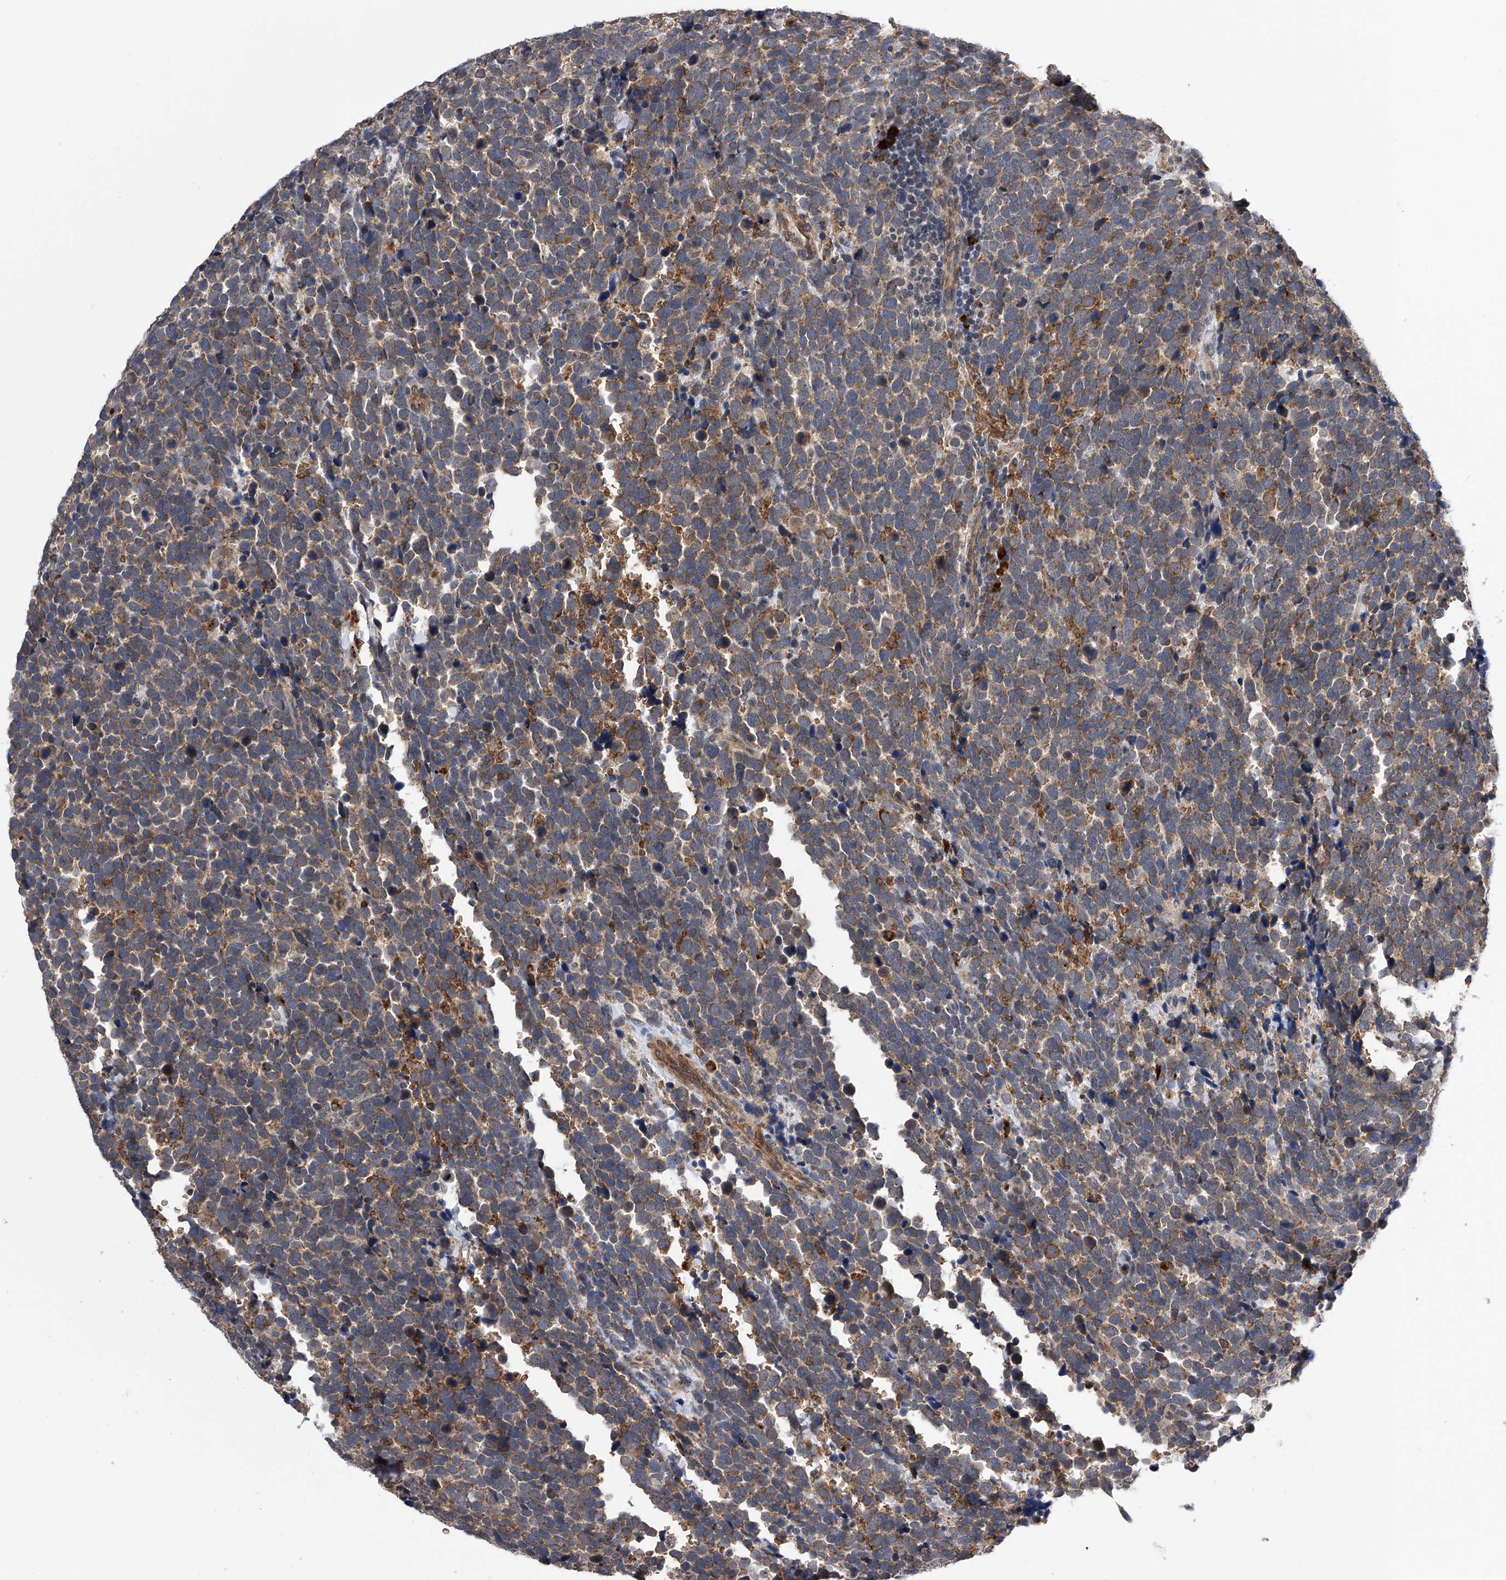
{"staining": {"intensity": "moderate", "quantity": ">75%", "location": "cytoplasmic/membranous"}, "tissue": "urothelial cancer", "cell_type": "Tumor cells", "image_type": "cancer", "snomed": [{"axis": "morphology", "description": "Urothelial carcinoma, High grade"}, {"axis": "topography", "description": "Urinary bladder"}], "caption": "Moderate cytoplasmic/membranous protein expression is identified in about >75% of tumor cells in urothelial cancer.", "gene": "SPOCK1", "patient": {"sex": "female", "age": 82}}